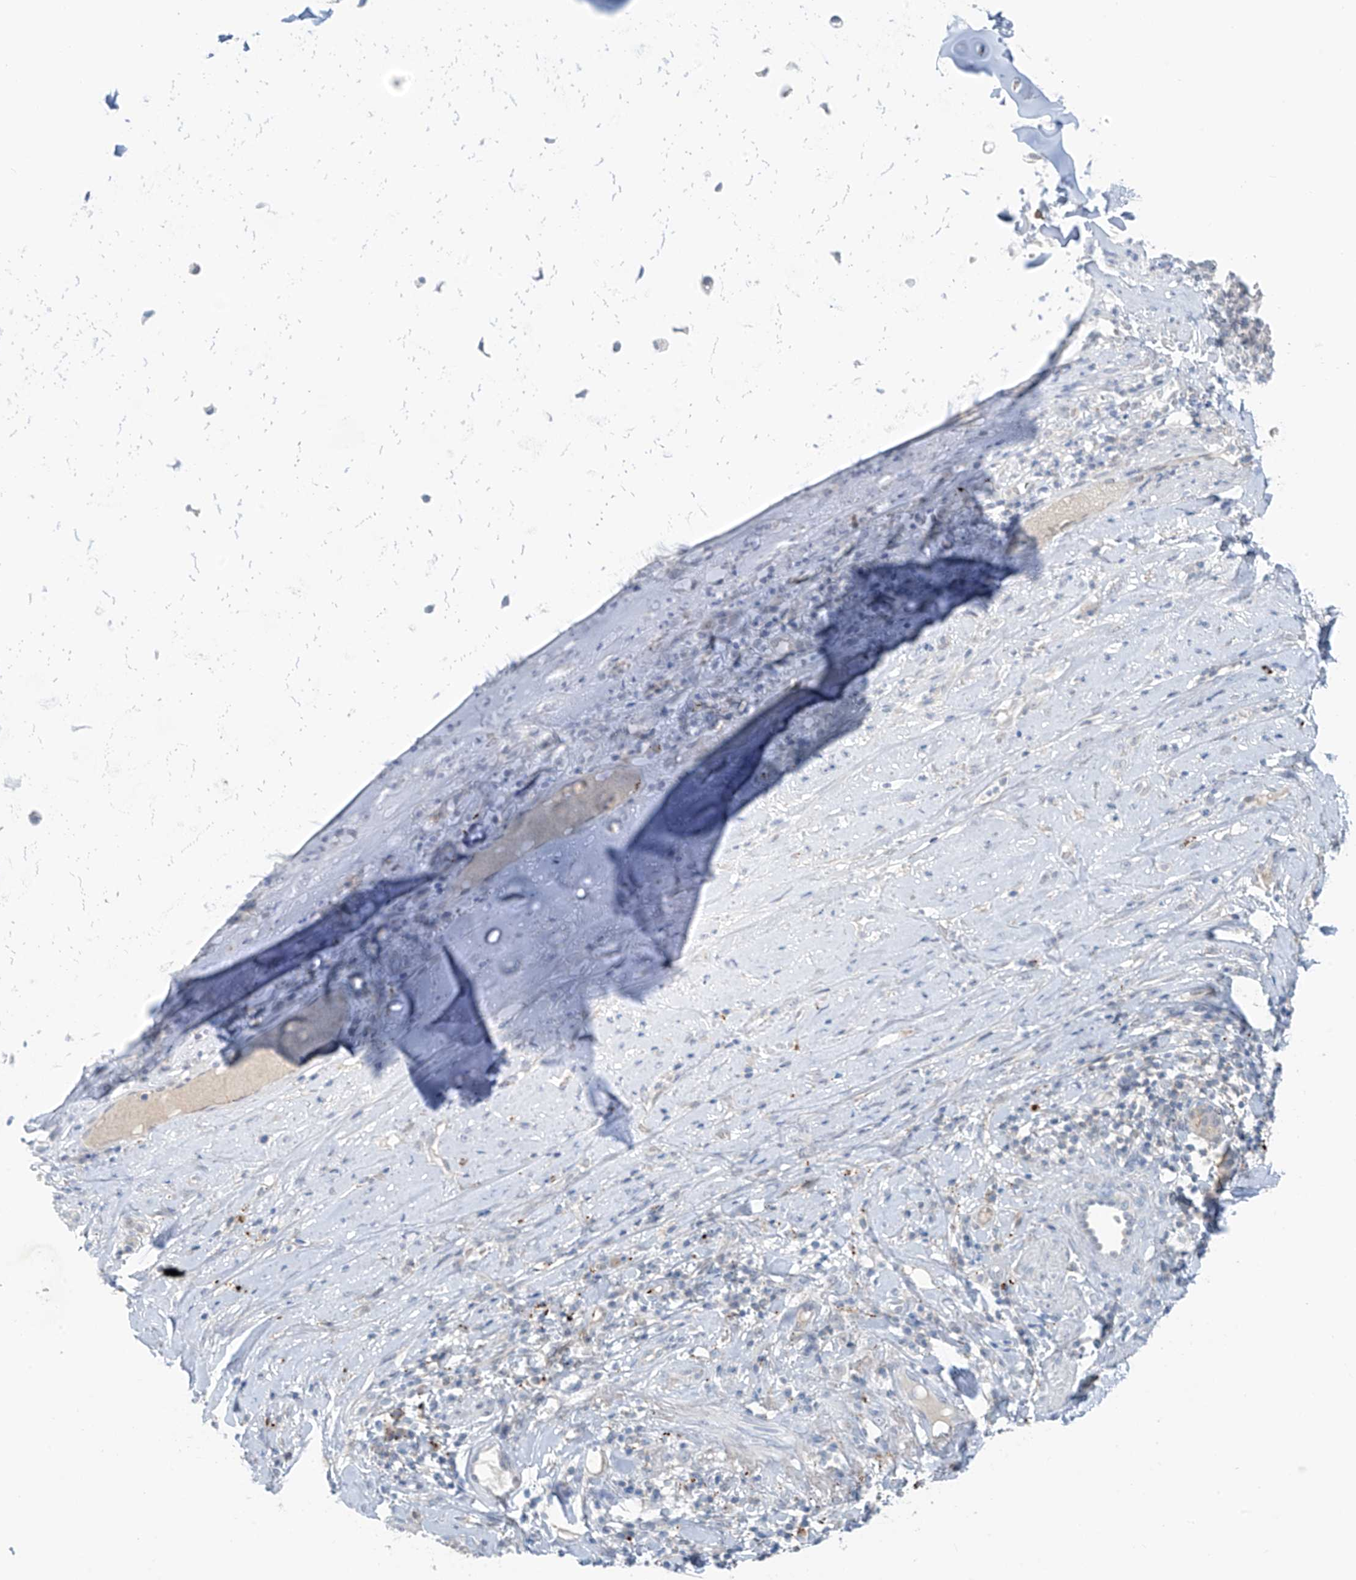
{"staining": {"intensity": "negative", "quantity": "none", "location": "none"}, "tissue": "adipose tissue", "cell_type": "Adipocytes", "image_type": "normal", "snomed": [{"axis": "morphology", "description": "Normal tissue, NOS"}, {"axis": "morphology", "description": "Basal cell carcinoma"}, {"axis": "topography", "description": "Cartilage tissue"}, {"axis": "topography", "description": "Nasopharynx"}, {"axis": "topography", "description": "Oral tissue"}], "caption": "Immunohistochemistry (IHC) image of unremarkable human adipose tissue stained for a protein (brown), which shows no positivity in adipocytes.", "gene": "ZNF793", "patient": {"sex": "female", "age": 77}}